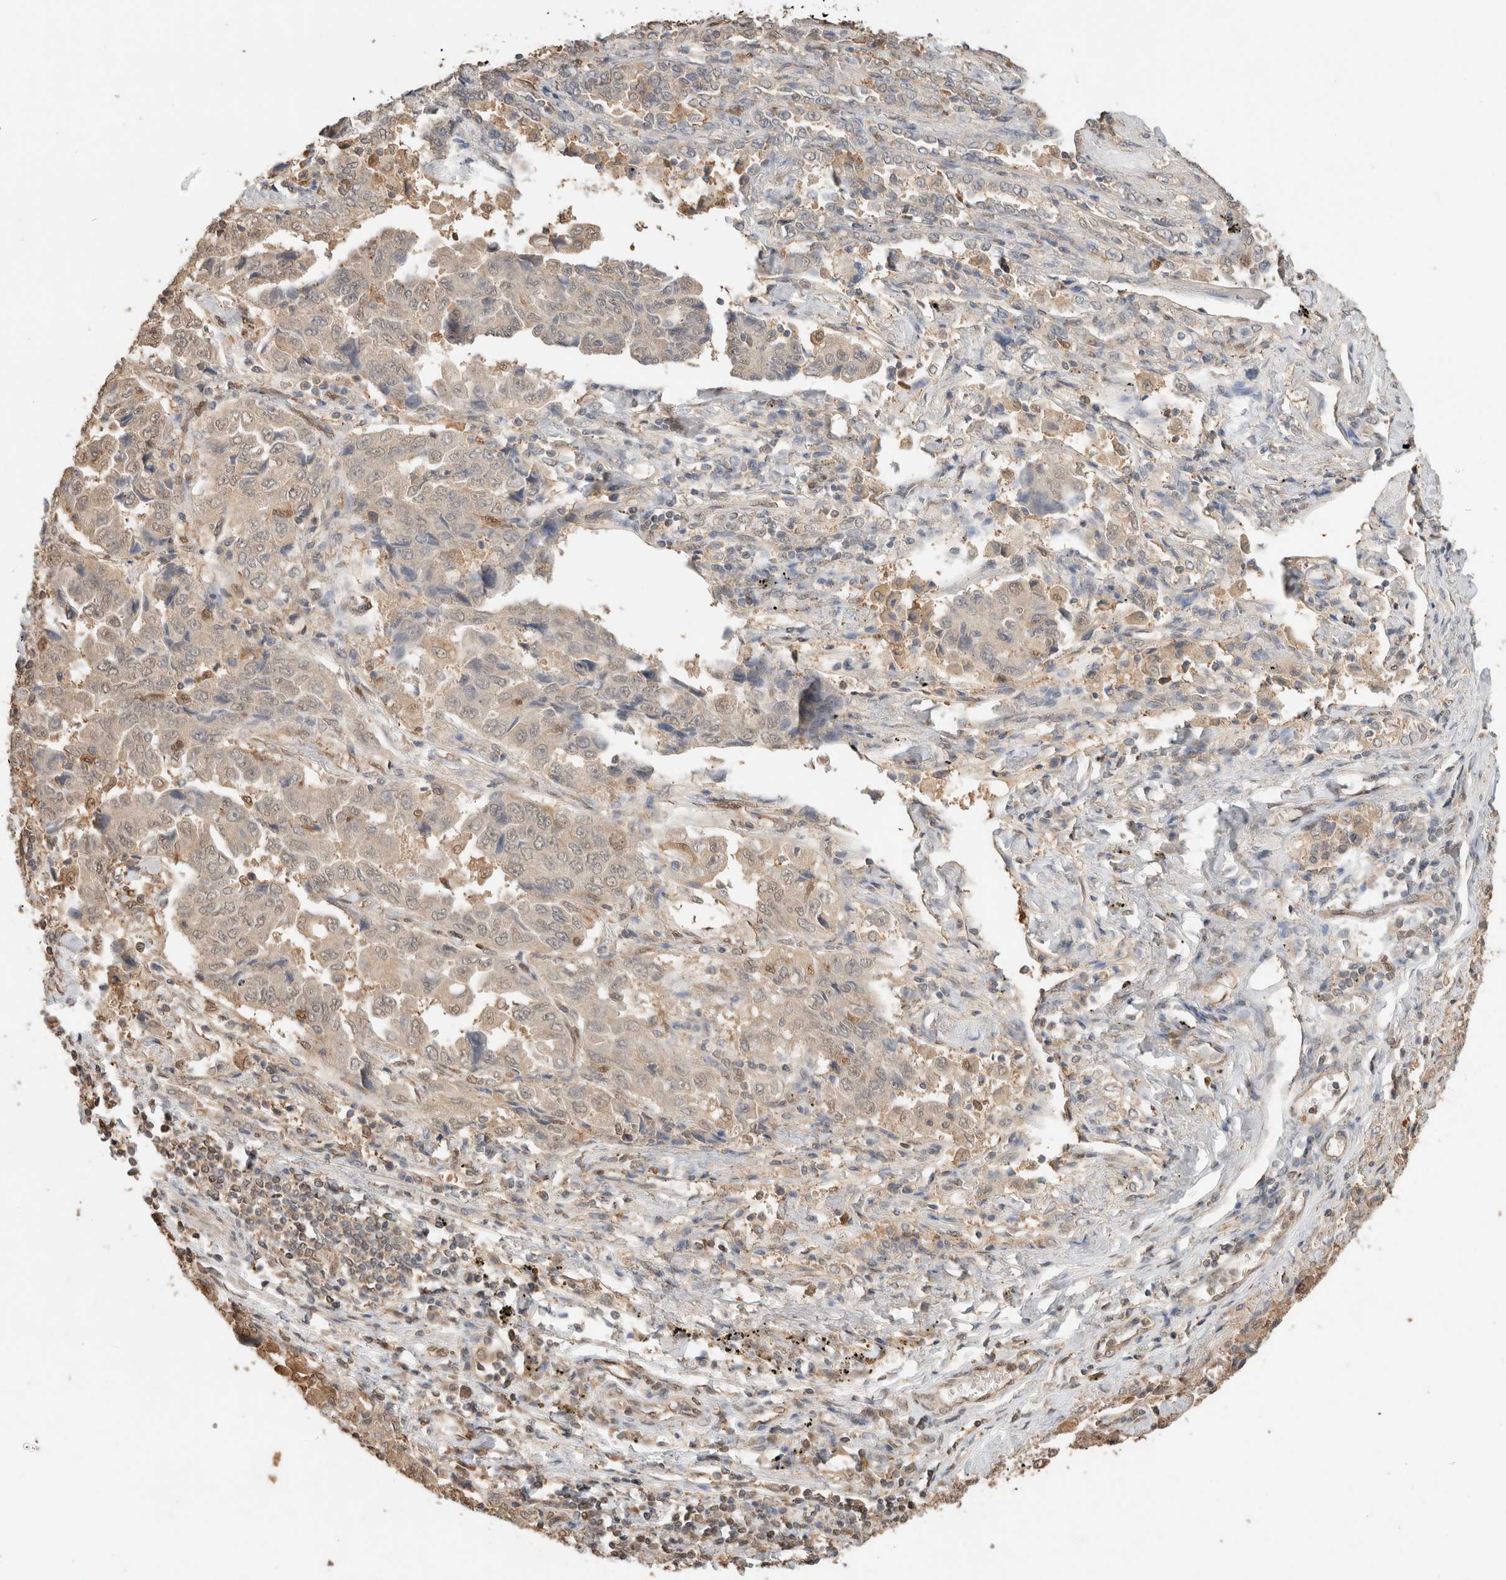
{"staining": {"intensity": "weak", "quantity": "25%-75%", "location": "nuclear"}, "tissue": "lung cancer", "cell_type": "Tumor cells", "image_type": "cancer", "snomed": [{"axis": "morphology", "description": "Adenocarcinoma, NOS"}, {"axis": "topography", "description": "Lung"}], "caption": "Human lung adenocarcinoma stained with a protein marker exhibits weak staining in tumor cells.", "gene": "YWHAH", "patient": {"sex": "female", "age": 51}}